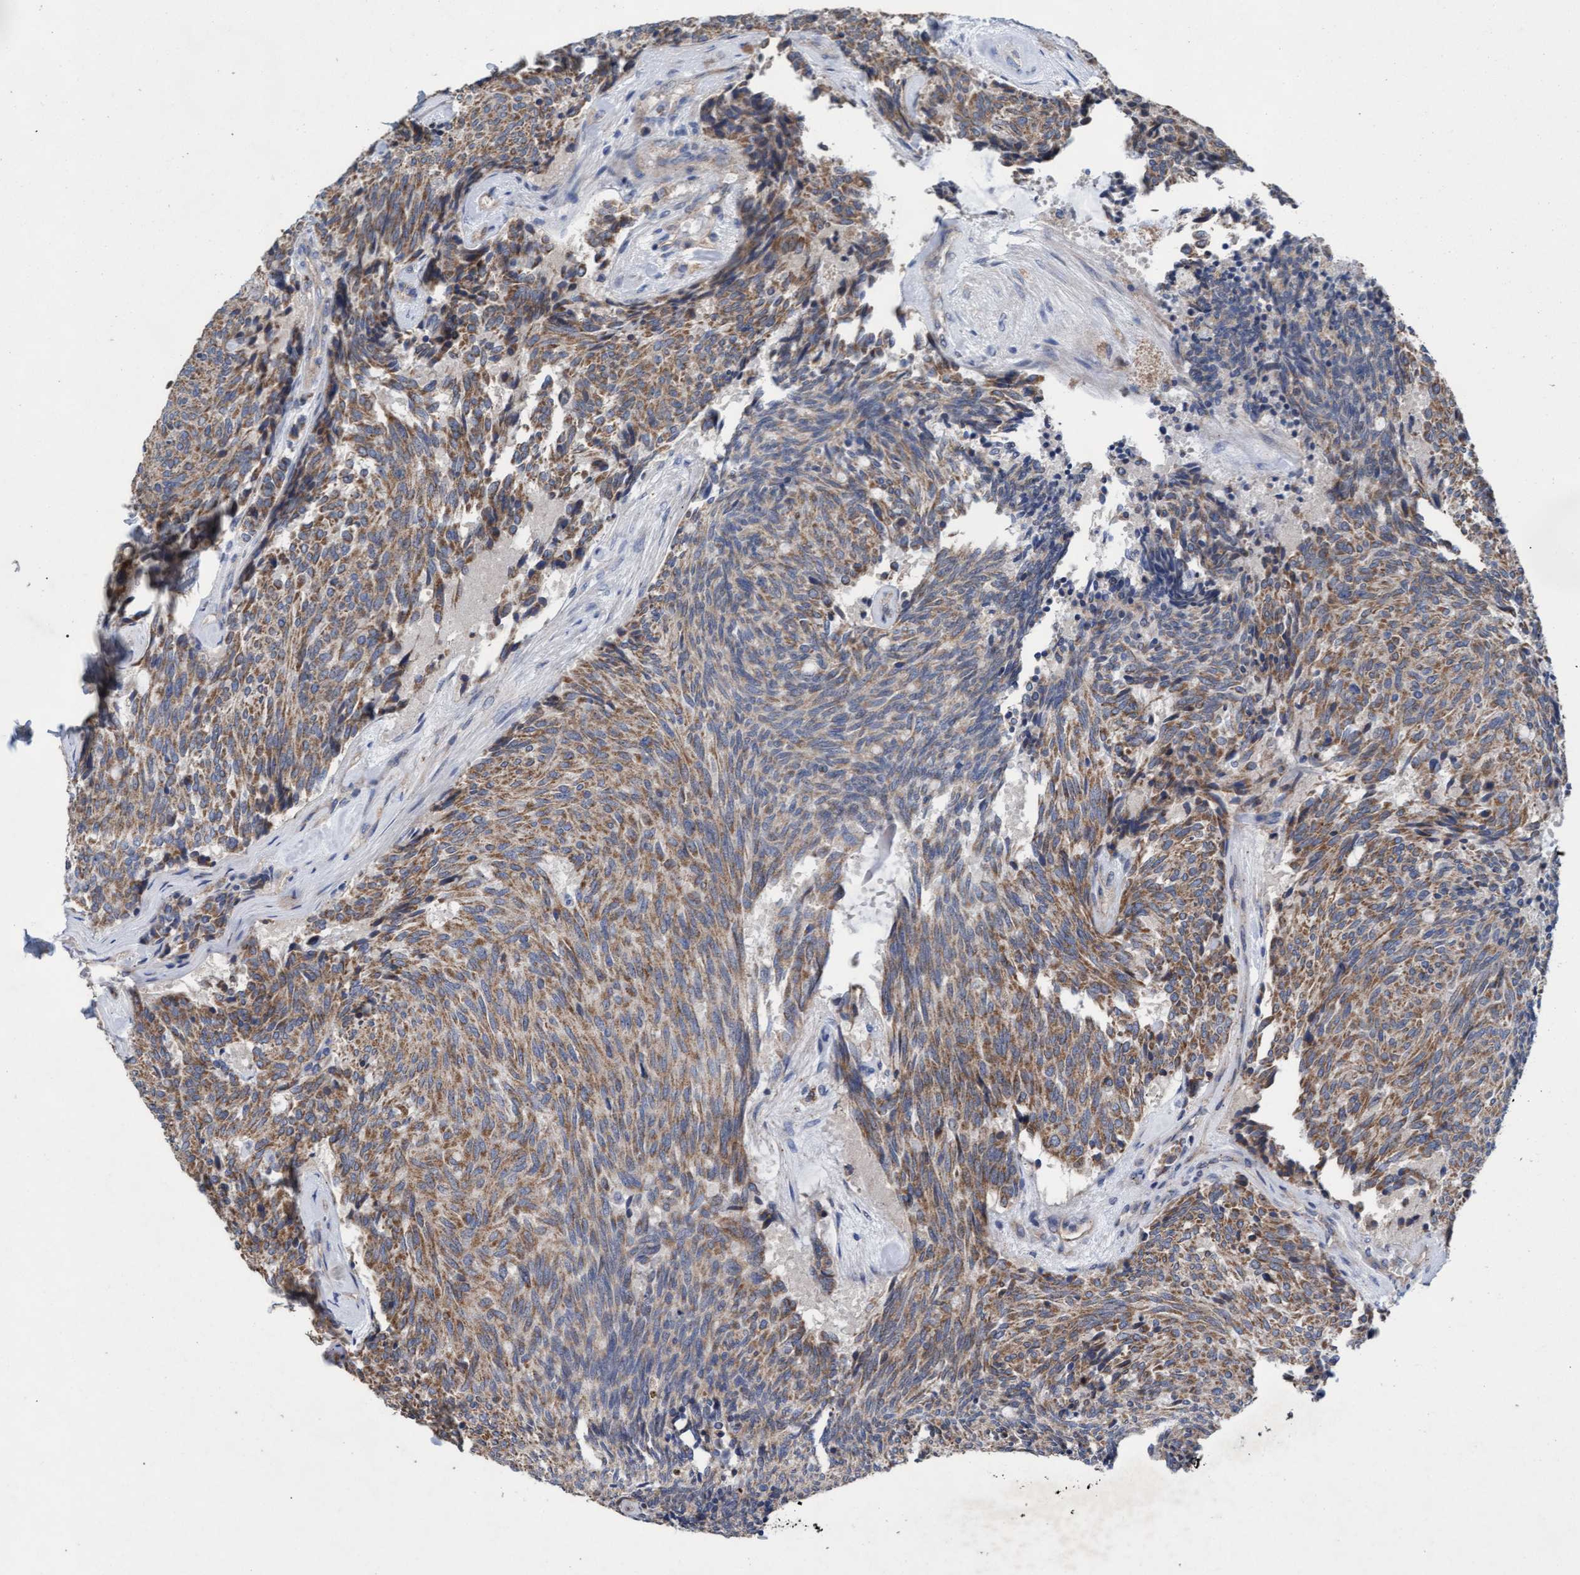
{"staining": {"intensity": "moderate", "quantity": ">75%", "location": "cytoplasmic/membranous"}, "tissue": "carcinoid", "cell_type": "Tumor cells", "image_type": "cancer", "snomed": [{"axis": "morphology", "description": "Carcinoid, malignant, NOS"}, {"axis": "topography", "description": "Pancreas"}], "caption": "A brown stain shows moderate cytoplasmic/membranous expression of a protein in carcinoid tumor cells.", "gene": "MRPL38", "patient": {"sex": "female", "age": 54}}